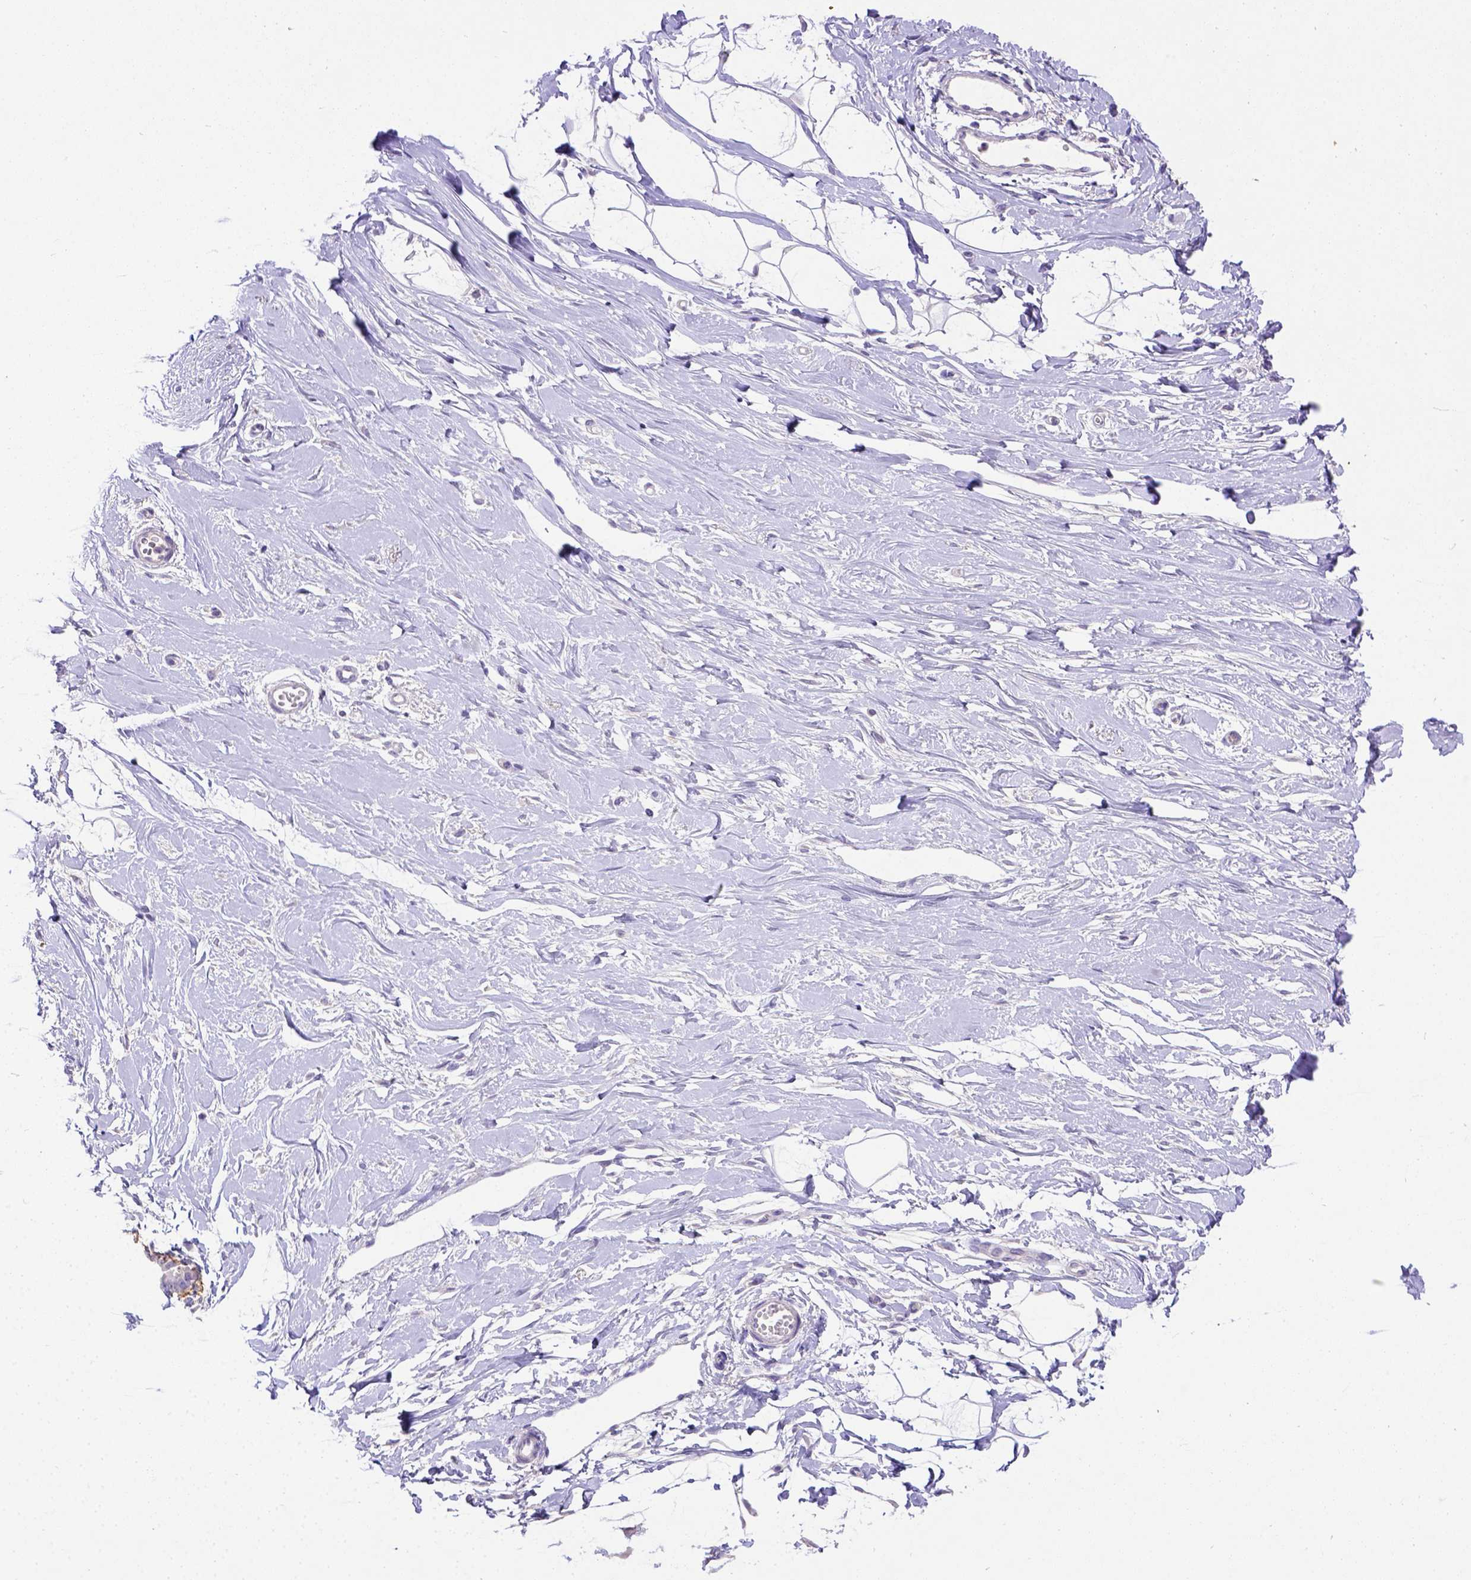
{"staining": {"intensity": "negative", "quantity": "none", "location": "none"}, "tissue": "breast", "cell_type": "Adipocytes", "image_type": "normal", "snomed": [{"axis": "morphology", "description": "Normal tissue, NOS"}, {"axis": "topography", "description": "Breast"}], "caption": "Immunohistochemistry (IHC) micrograph of normal human breast stained for a protein (brown), which shows no staining in adipocytes. (Immunohistochemistry, brightfield microscopy, high magnification).", "gene": "B3GAT1", "patient": {"sex": "female", "age": 49}}